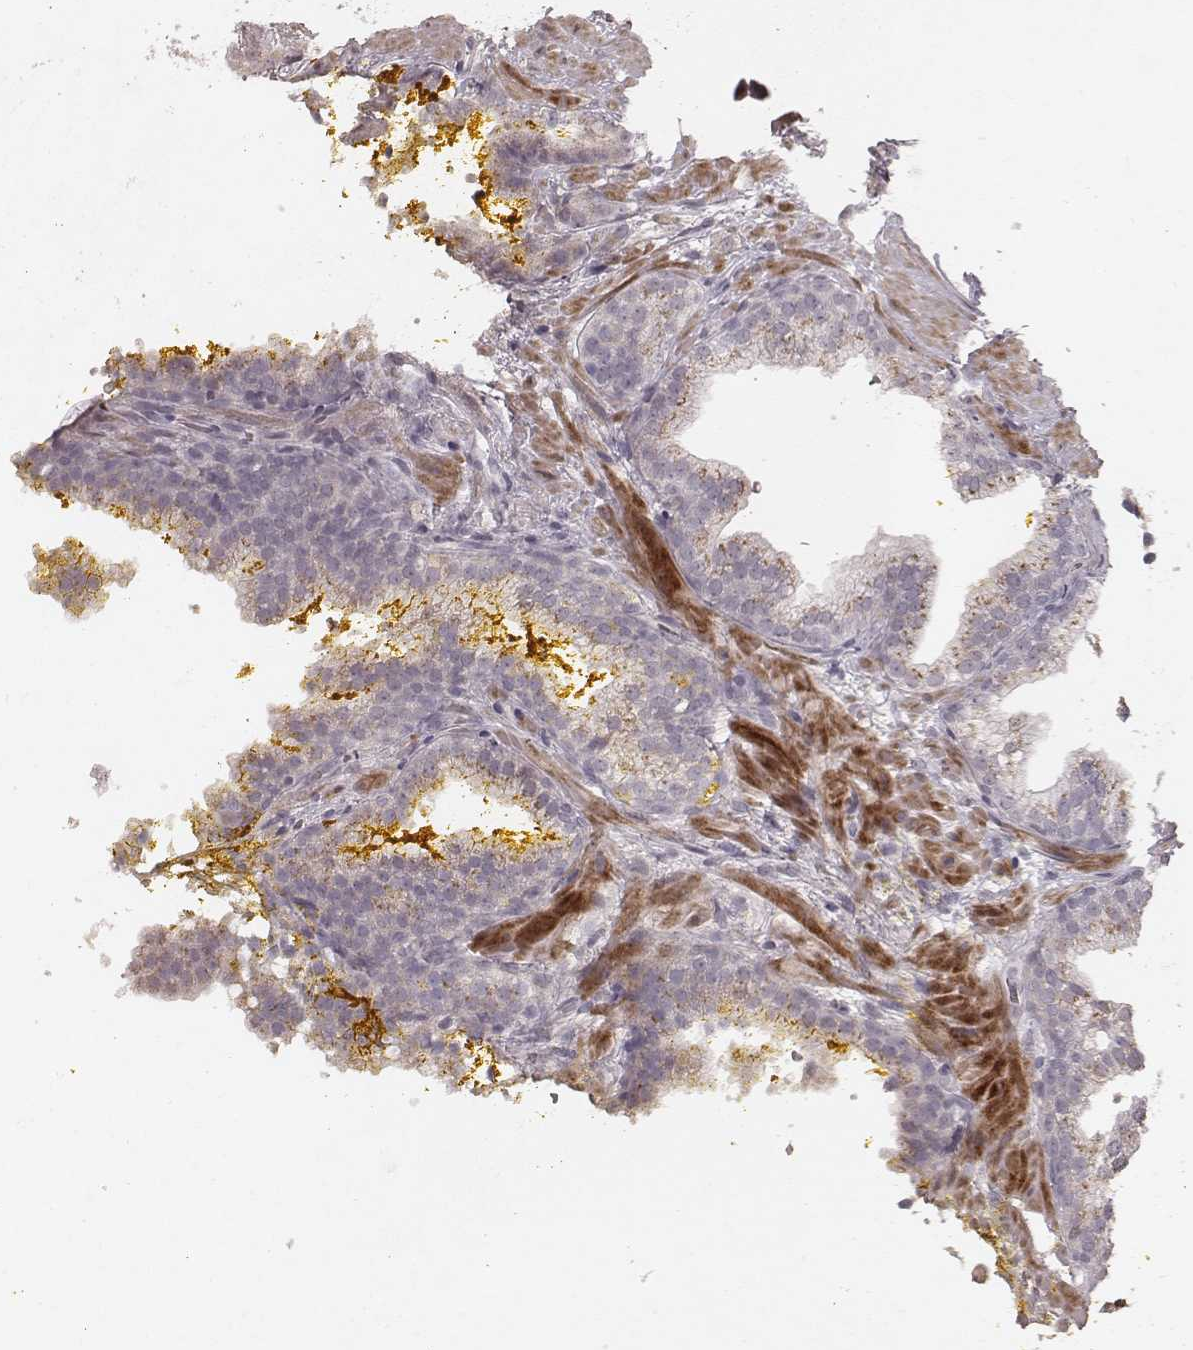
{"staining": {"intensity": "negative", "quantity": "none", "location": "none"}, "tissue": "prostate cancer", "cell_type": "Tumor cells", "image_type": "cancer", "snomed": [{"axis": "morphology", "description": "Adenocarcinoma, NOS"}, {"axis": "topography", "description": "Prostate"}], "caption": "The immunohistochemistry (IHC) histopathology image has no significant staining in tumor cells of prostate cancer tissue.", "gene": "FAM13B", "patient": {"sex": "male", "age": 63}}